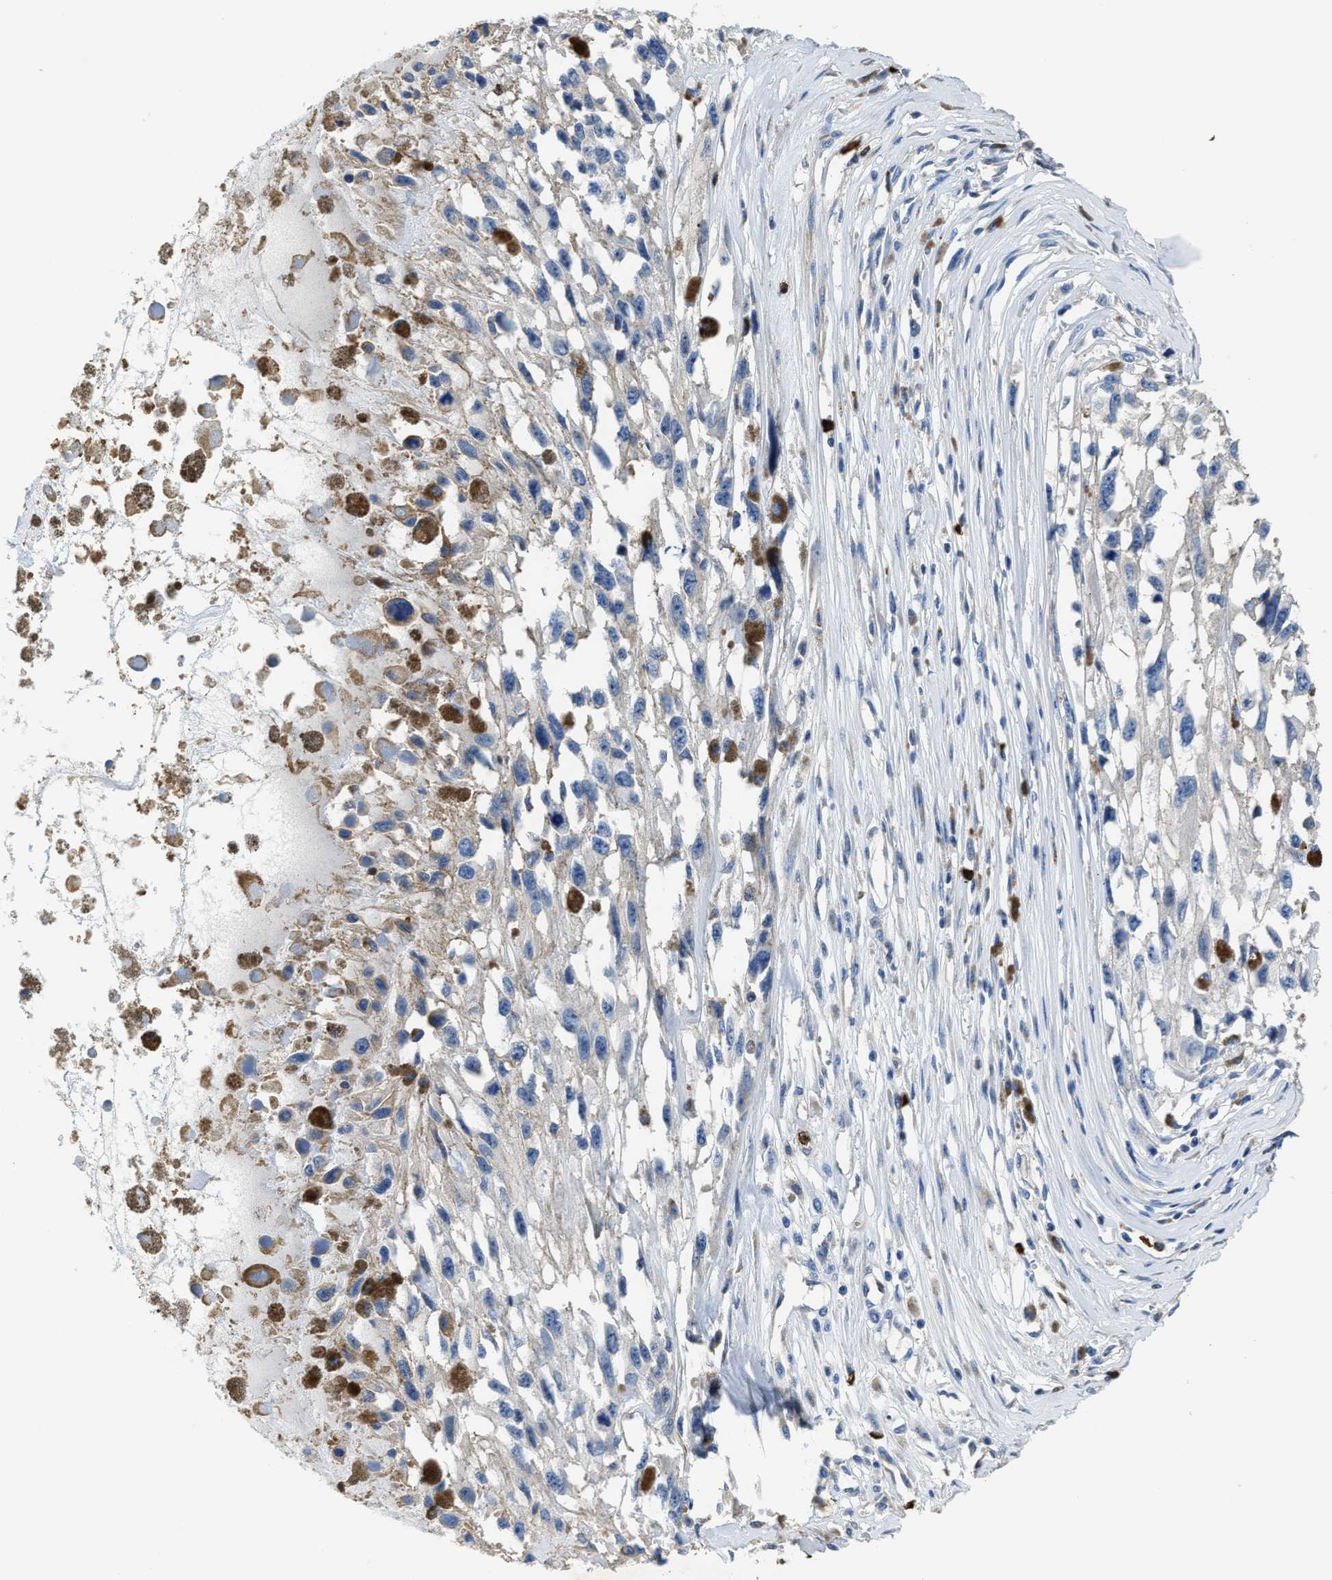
{"staining": {"intensity": "negative", "quantity": "none", "location": "none"}, "tissue": "melanoma", "cell_type": "Tumor cells", "image_type": "cancer", "snomed": [{"axis": "morphology", "description": "Malignant melanoma, Metastatic site"}, {"axis": "topography", "description": "Lymph node"}], "caption": "Photomicrograph shows no protein positivity in tumor cells of malignant melanoma (metastatic site) tissue. (DAB immunohistochemistry (IHC) with hematoxylin counter stain).", "gene": "TRAF6", "patient": {"sex": "male", "age": 59}}